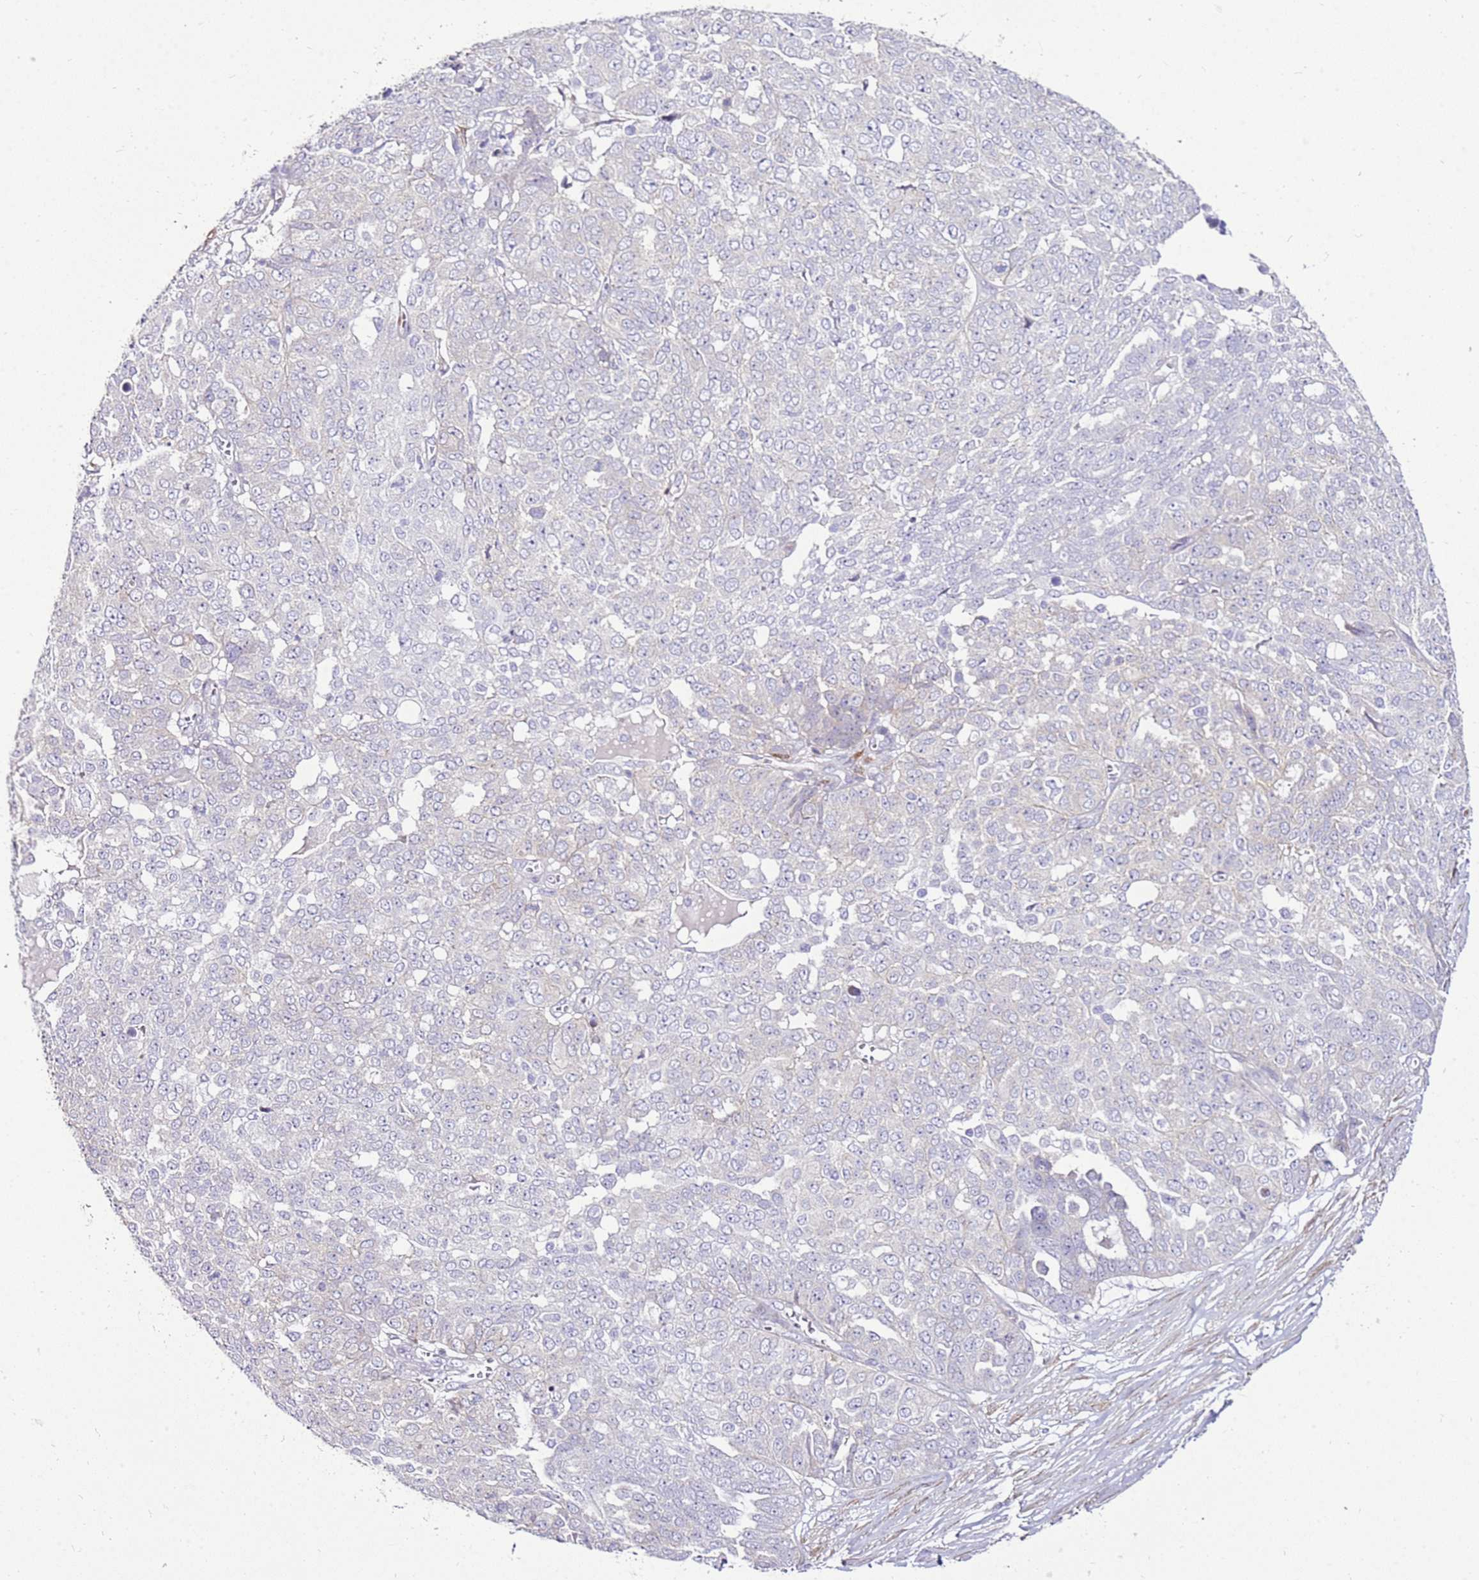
{"staining": {"intensity": "negative", "quantity": "none", "location": "none"}, "tissue": "ovarian cancer", "cell_type": "Tumor cells", "image_type": "cancer", "snomed": [{"axis": "morphology", "description": "Cystadenocarcinoma, serous, NOS"}, {"axis": "topography", "description": "Soft tissue"}, {"axis": "topography", "description": "Ovary"}], "caption": "Photomicrograph shows no protein staining in tumor cells of serous cystadenocarcinoma (ovarian) tissue.", "gene": "SLC38A5", "patient": {"sex": "female", "age": 57}}